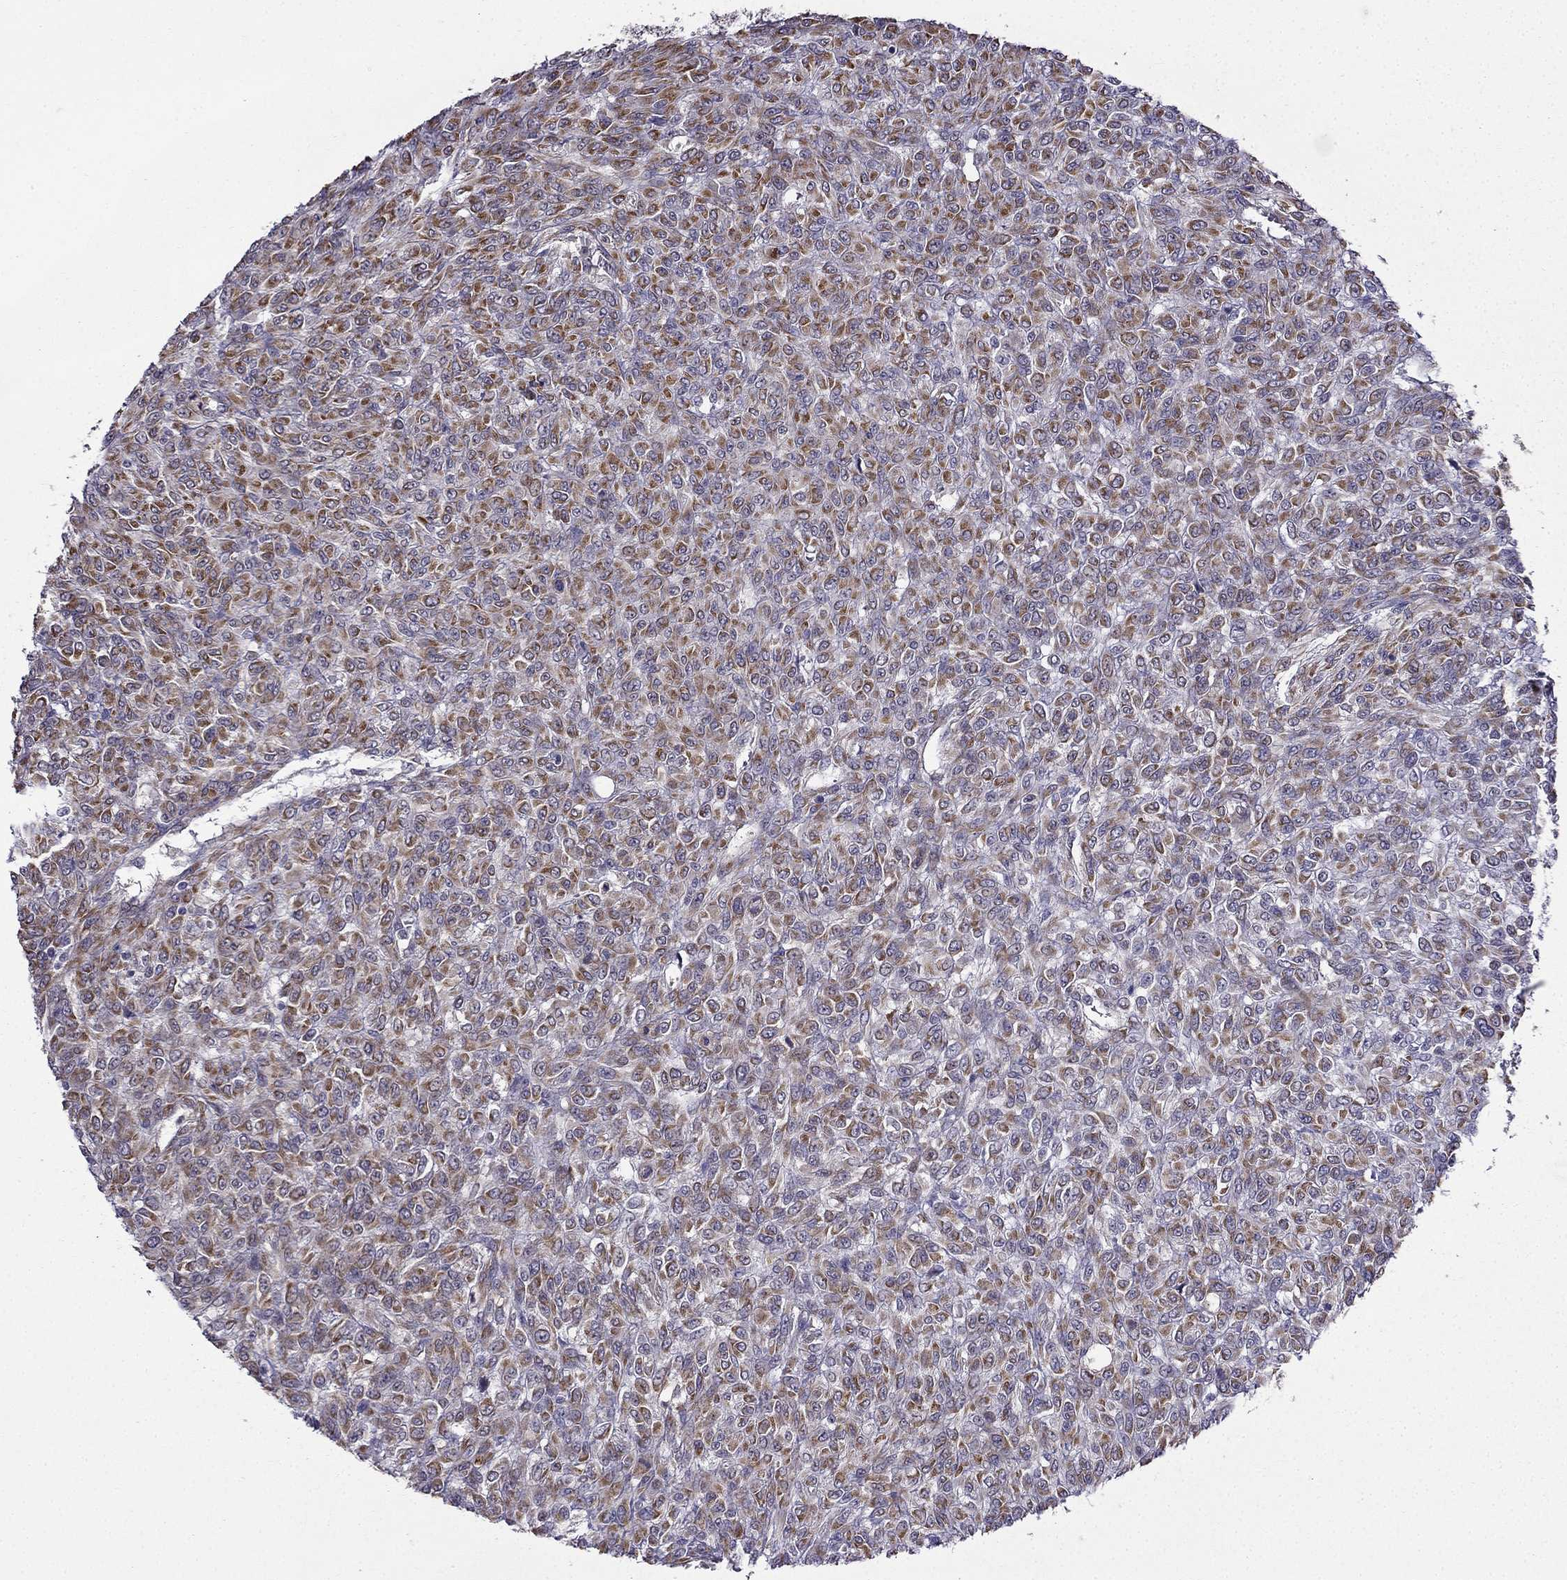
{"staining": {"intensity": "moderate", "quantity": "<25%", "location": "nuclear"}, "tissue": "renal cancer", "cell_type": "Tumor cells", "image_type": "cancer", "snomed": [{"axis": "morphology", "description": "Adenocarcinoma, NOS"}, {"axis": "topography", "description": "Kidney"}], "caption": "Immunohistochemical staining of renal adenocarcinoma shows low levels of moderate nuclear positivity in about <25% of tumor cells.", "gene": "ARHGEF28", "patient": {"sex": "male", "age": 58}}